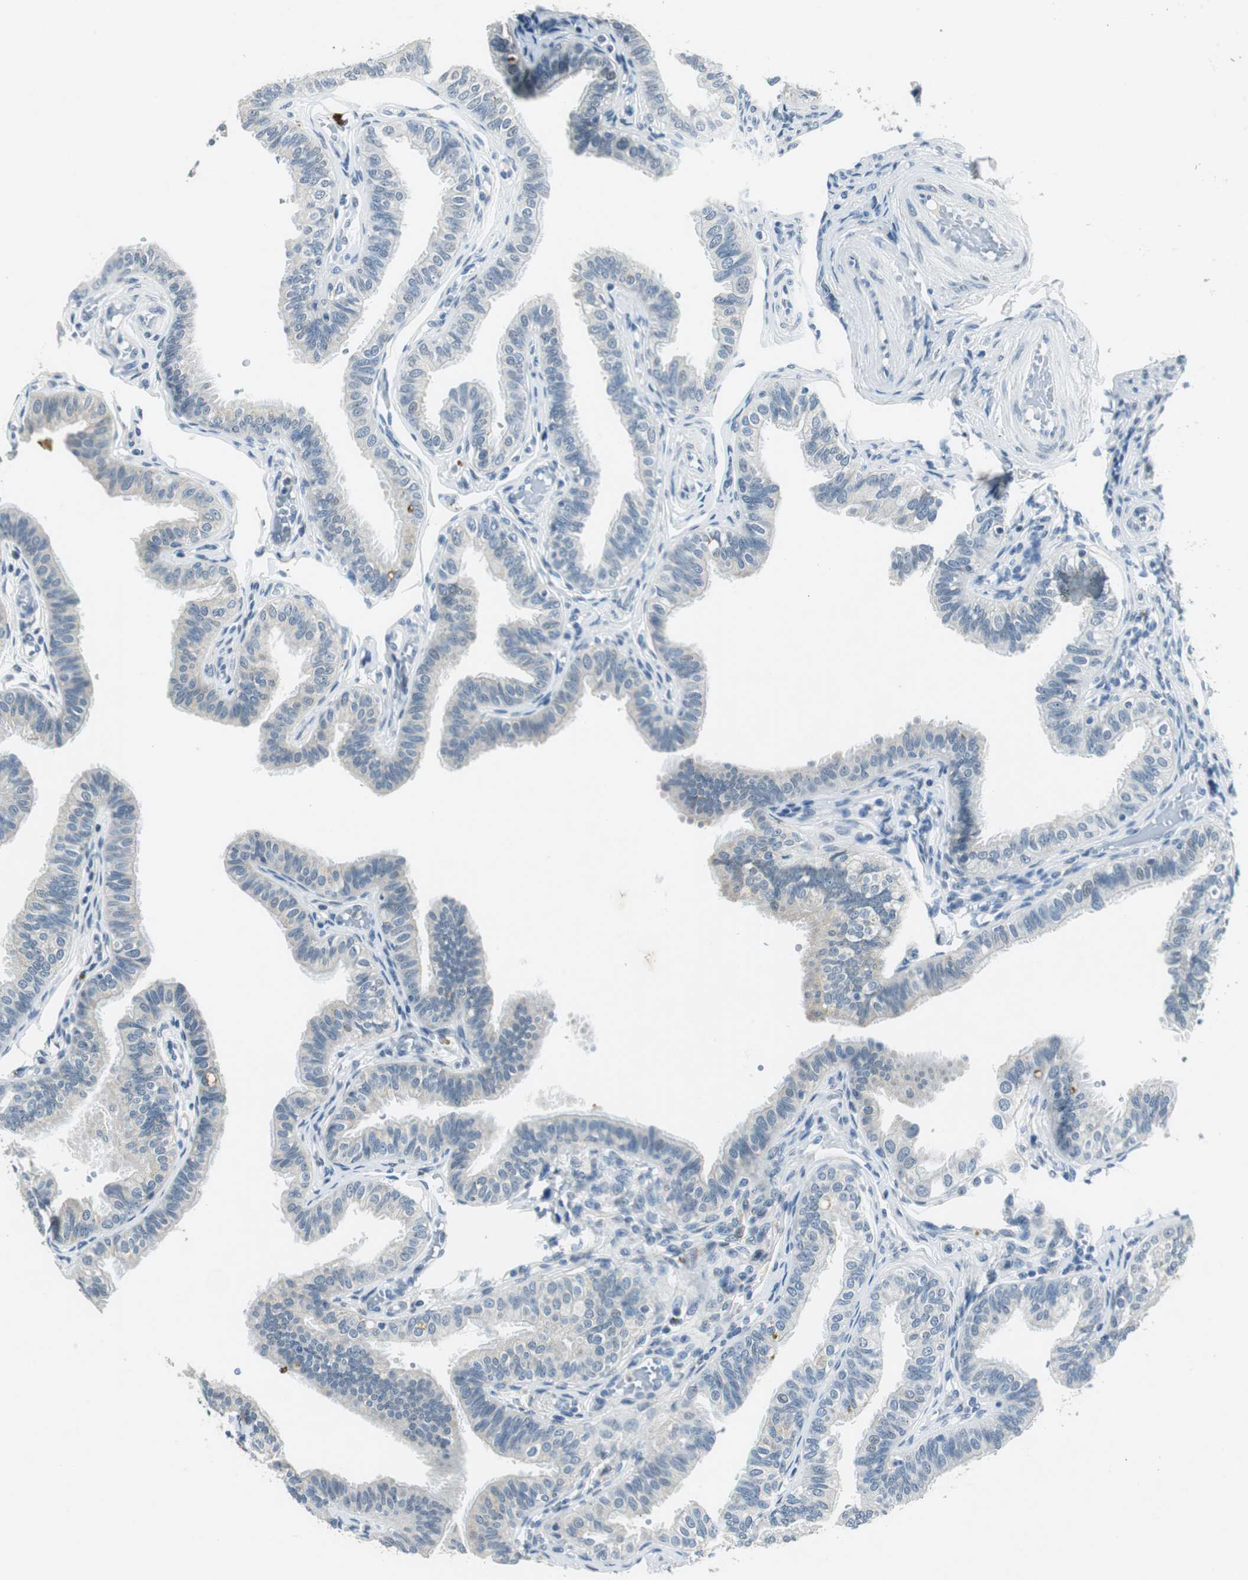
{"staining": {"intensity": "weak", "quantity": "25%-75%", "location": "cytoplasmic/membranous"}, "tissue": "fallopian tube", "cell_type": "Glandular cells", "image_type": "normal", "snomed": [{"axis": "morphology", "description": "Normal tissue, NOS"}, {"axis": "morphology", "description": "Dermoid, NOS"}, {"axis": "topography", "description": "Fallopian tube"}], "caption": "Protein expression analysis of unremarkable fallopian tube exhibits weak cytoplasmic/membranous staining in approximately 25%-75% of glandular cells. The protein of interest is shown in brown color, while the nuclei are stained blue.", "gene": "ME1", "patient": {"sex": "female", "age": 33}}